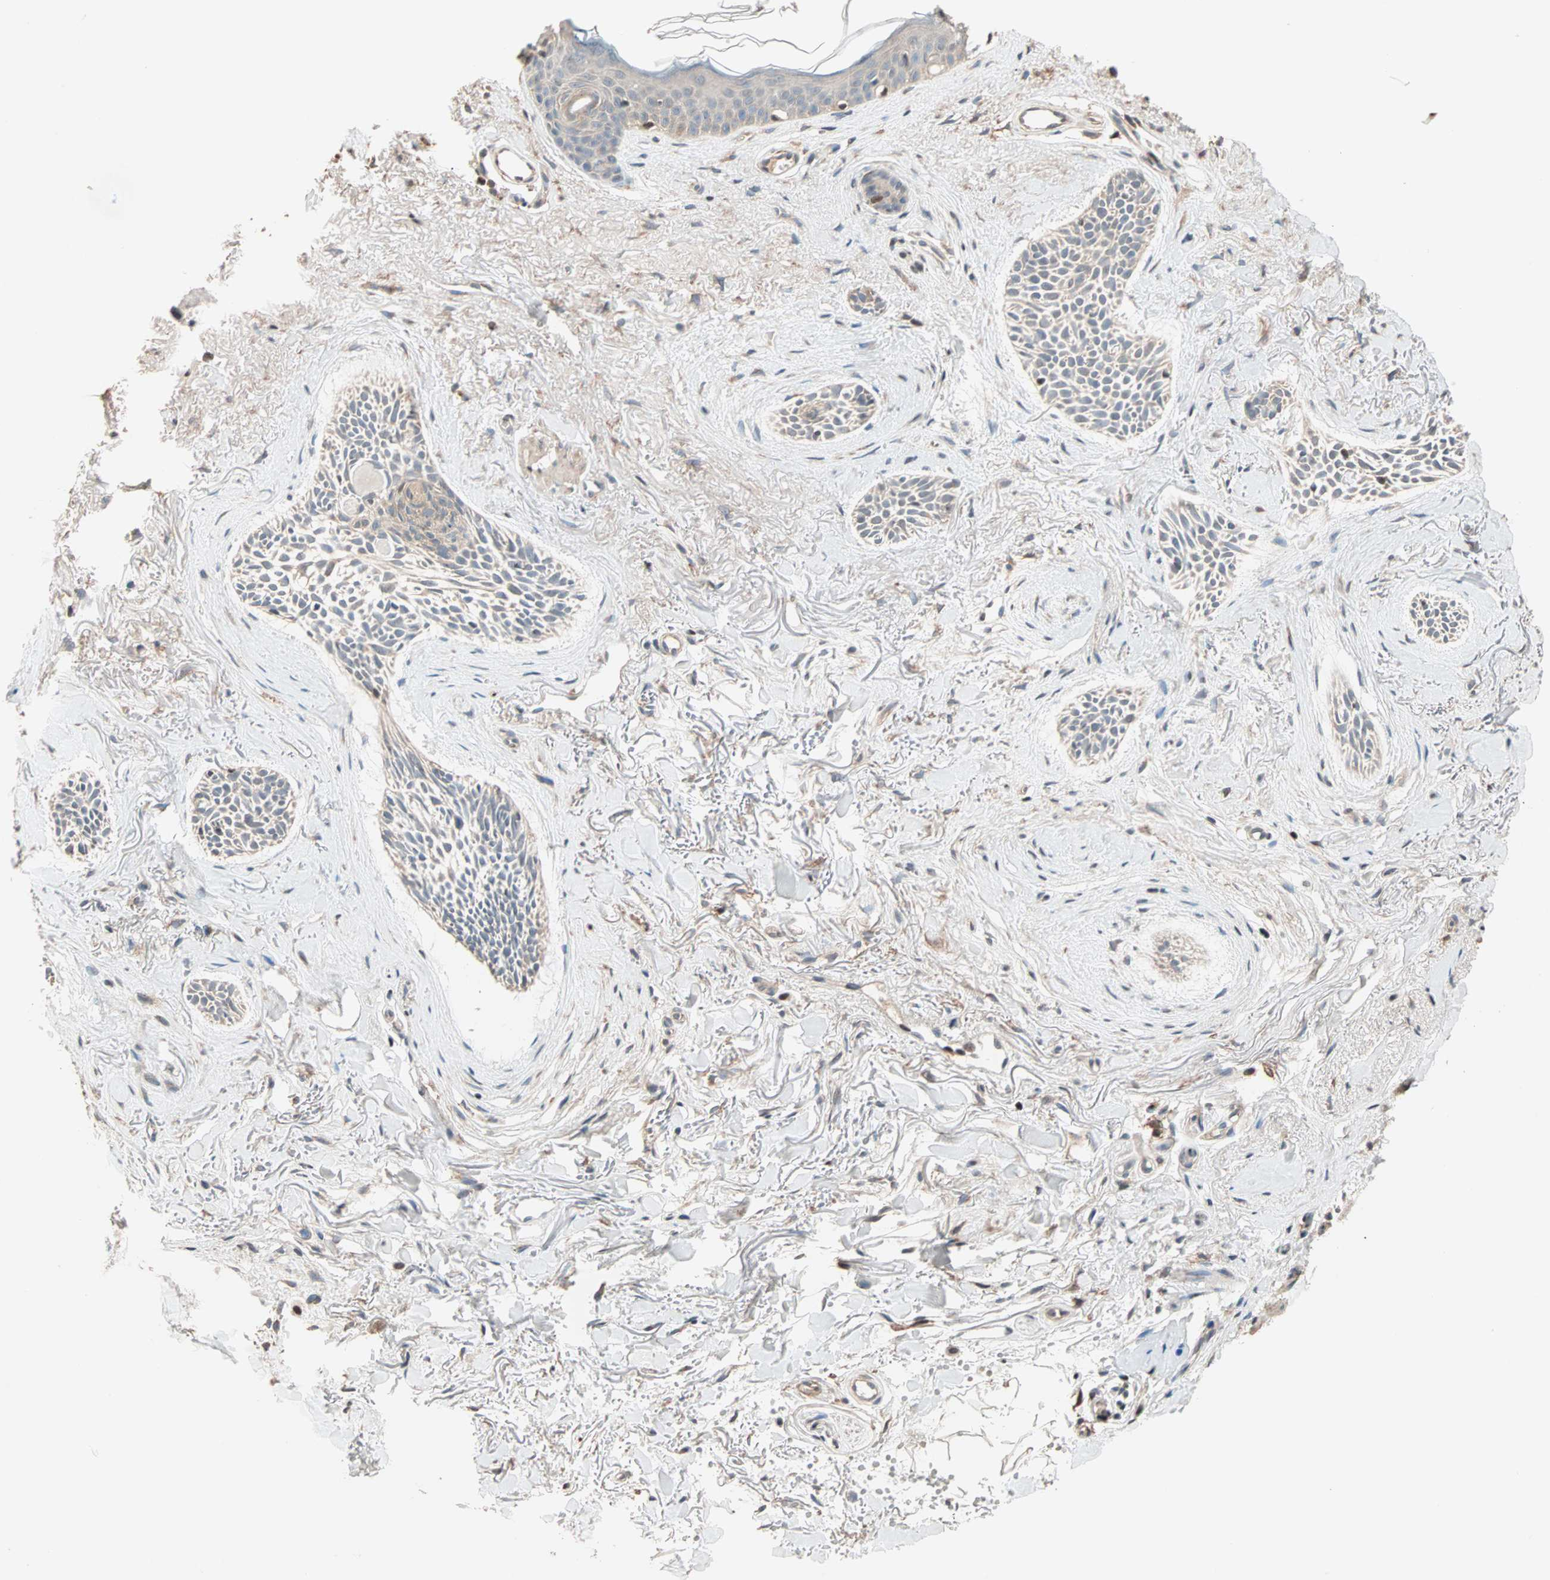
{"staining": {"intensity": "weak", "quantity": ">75%", "location": "cytoplasmic/membranous"}, "tissue": "skin cancer", "cell_type": "Tumor cells", "image_type": "cancer", "snomed": [{"axis": "morphology", "description": "Normal tissue, NOS"}, {"axis": "morphology", "description": "Basal cell carcinoma"}, {"axis": "topography", "description": "Skin"}], "caption": "About >75% of tumor cells in skin cancer (basal cell carcinoma) show weak cytoplasmic/membranous protein expression as visualized by brown immunohistochemical staining.", "gene": "HECW1", "patient": {"sex": "female", "age": 84}}